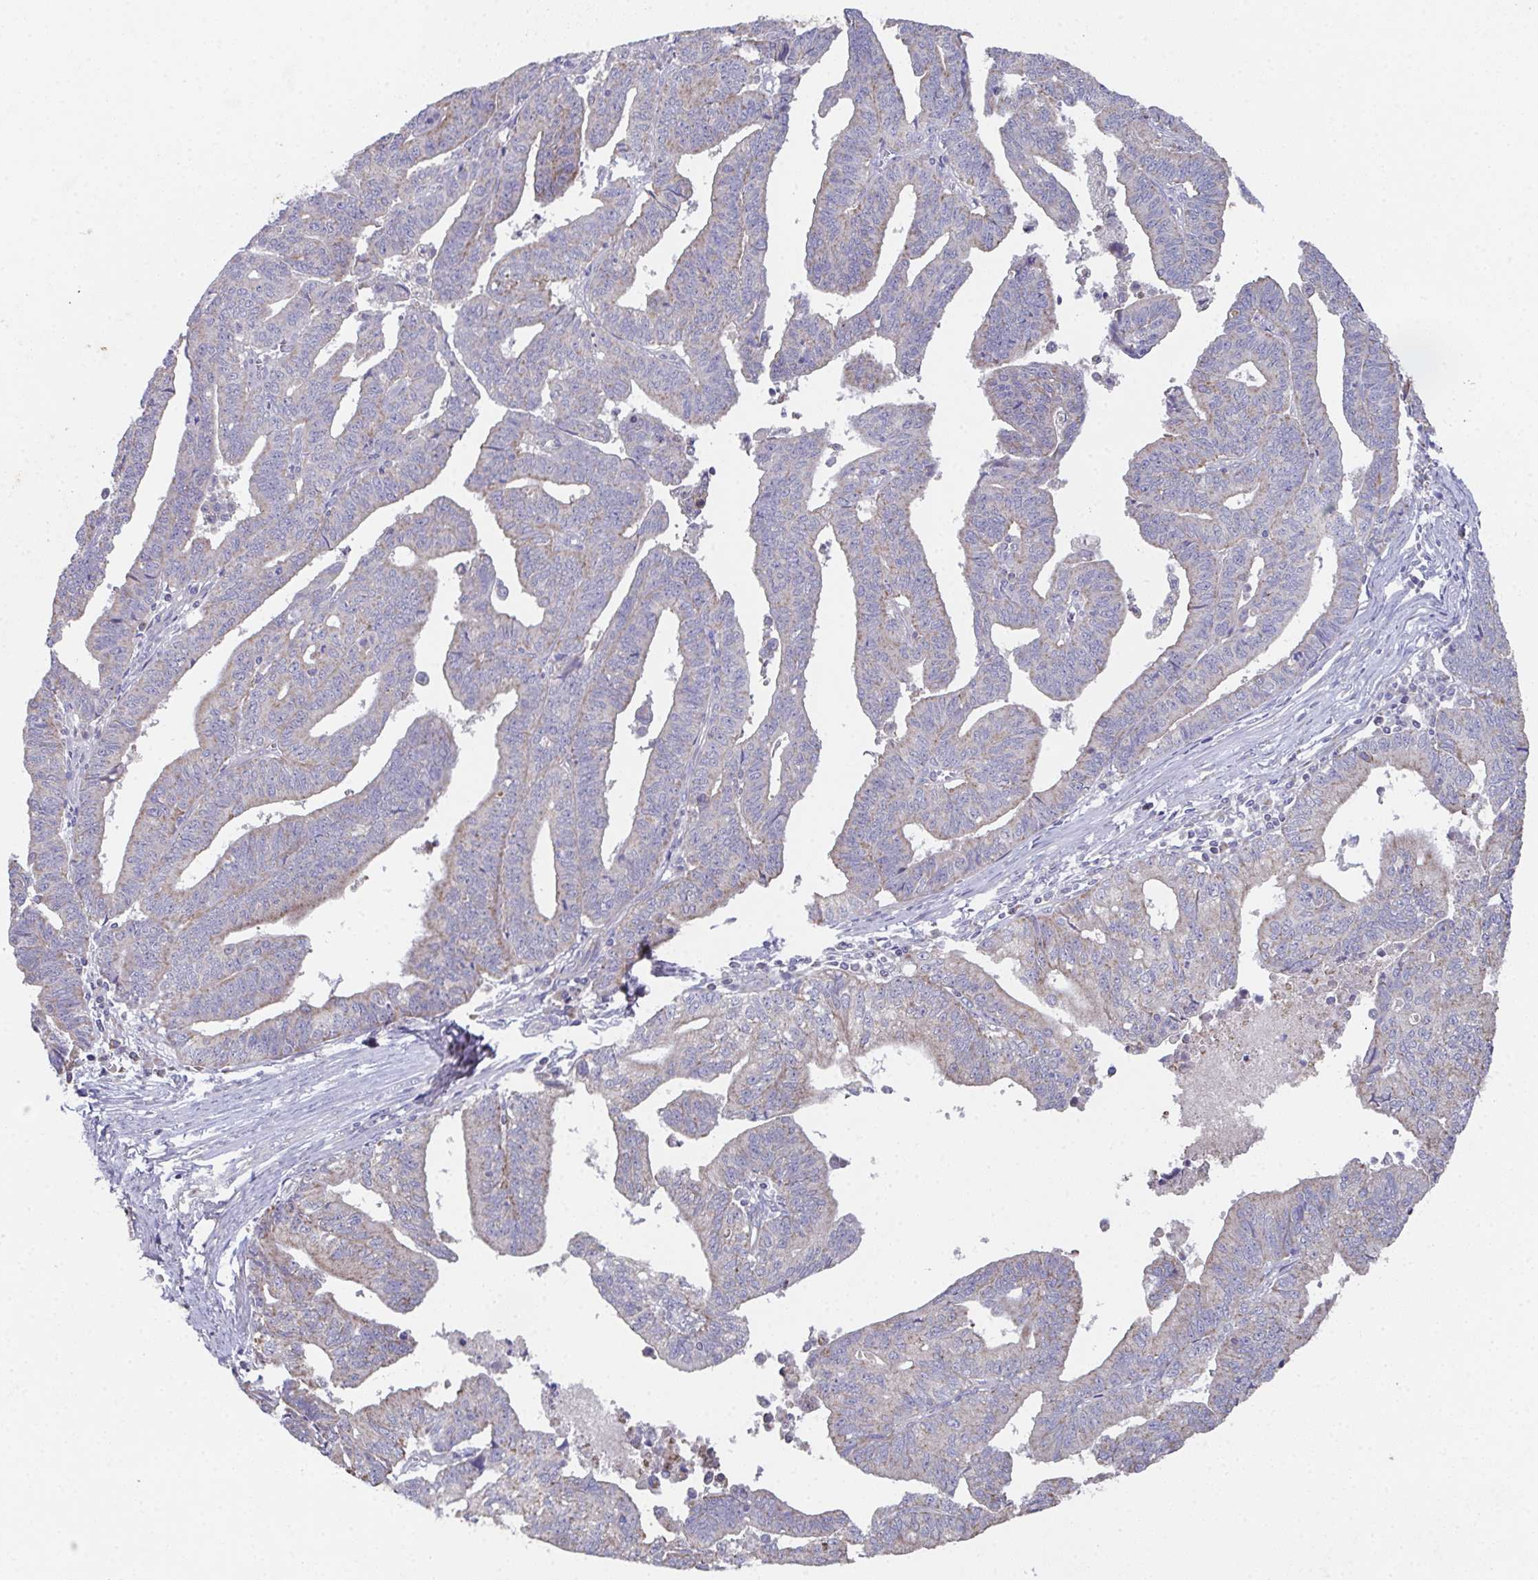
{"staining": {"intensity": "negative", "quantity": "none", "location": "none"}, "tissue": "endometrial cancer", "cell_type": "Tumor cells", "image_type": "cancer", "snomed": [{"axis": "morphology", "description": "Adenocarcinoma, NOS"}, {"axis": "topography", "description": "Endometrium"}], "caption": "High power microscopy image of an IHC histopathology image of endometrial adenocarcinoma, revealing no significant expression in tumor cells.", "gene": "MT-ND3", "patient": {"sex": "female", "age": 65}}